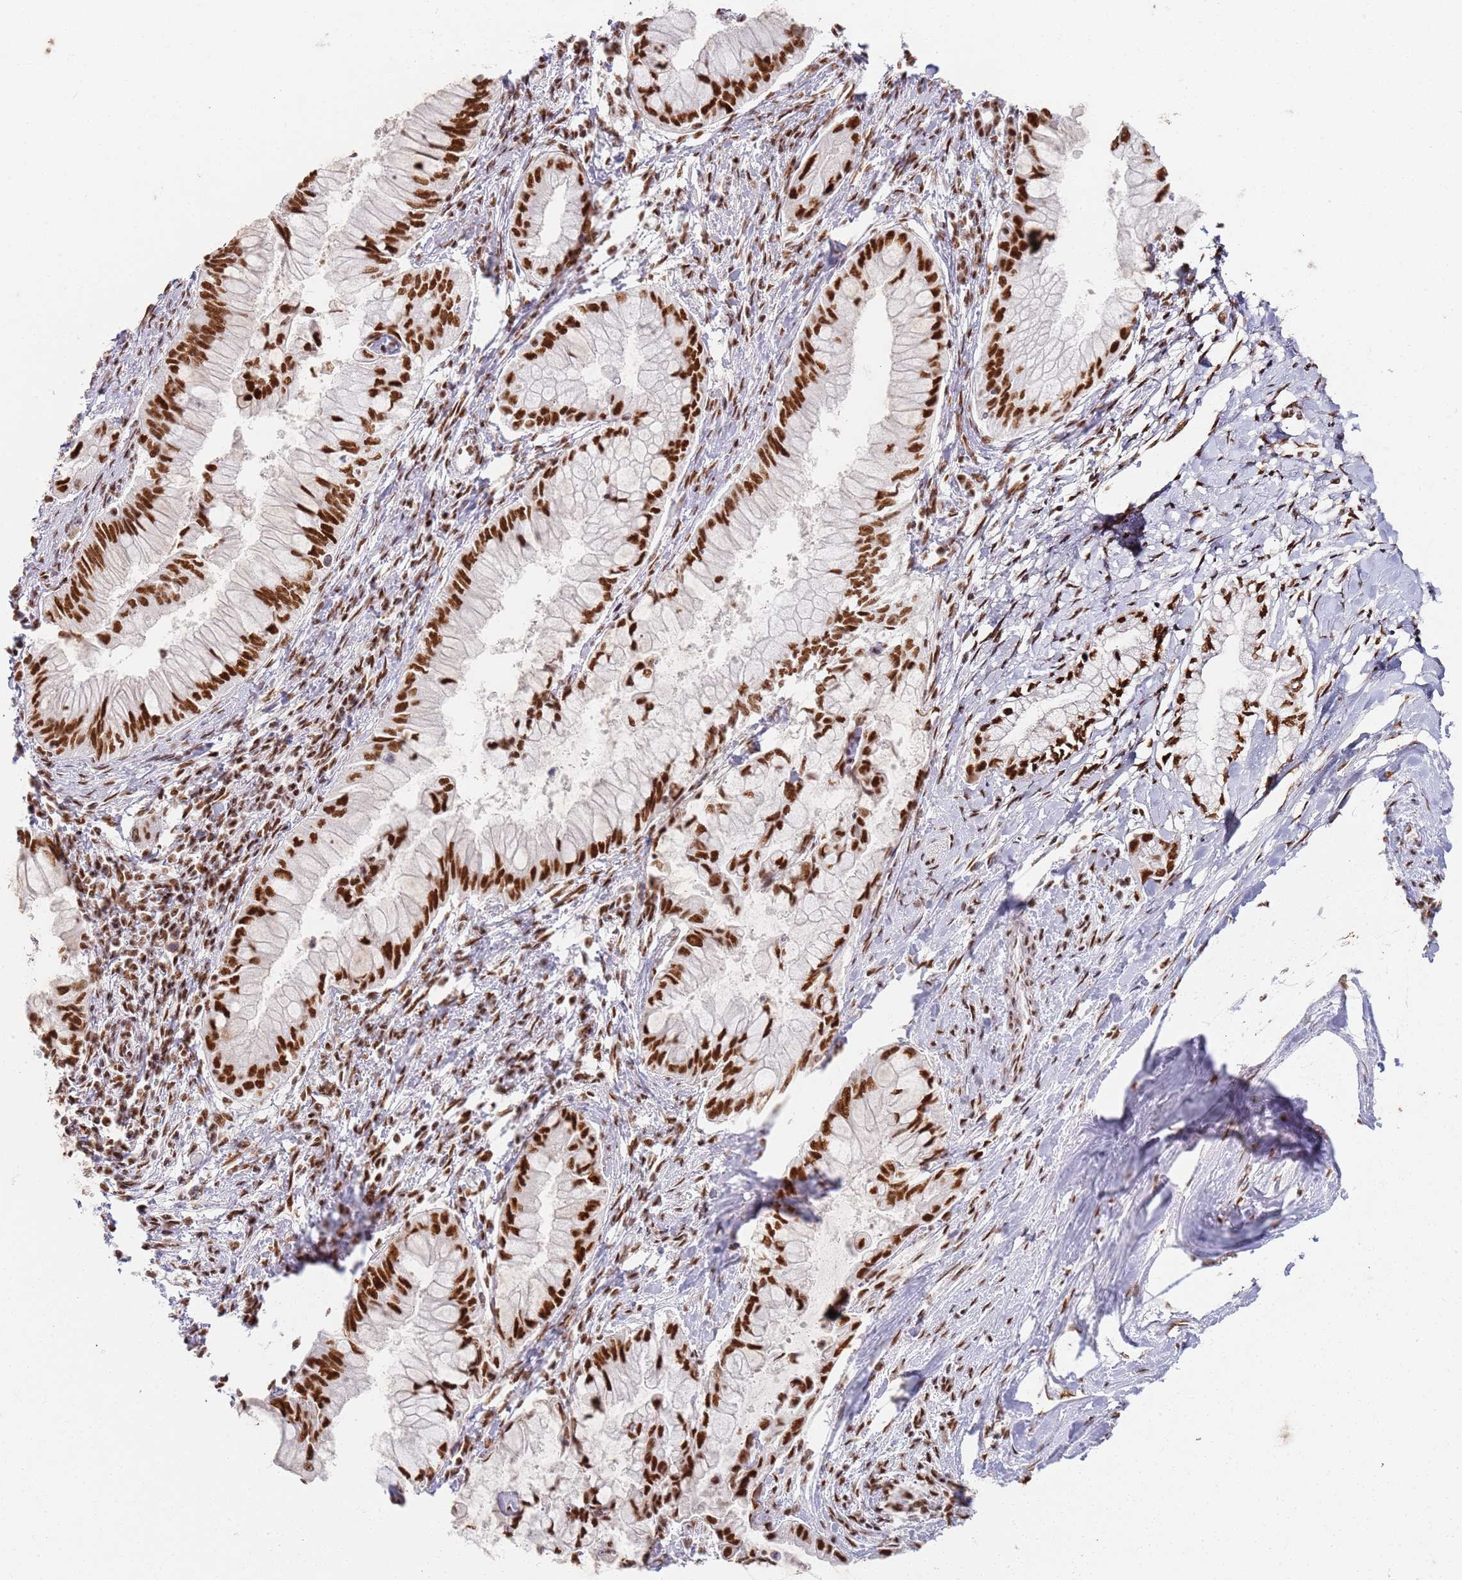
{"staining": {"intensity": "strong", "quantity": ">75%", "location": "nuclear"}, "tissue": "pancreatic cancer", "cell_type": "Tumor cells", "image_type": "cancer", "snomed": [{"axis": "morphology", "description": "Adenocarcinoma, NOS"}, {"axis": "topography", "description": "Pancreas"}], "caption": "This histopathology image shows pancreatic cancer stained with immunohistochemistry to label a protein in brown. The nuclear of tumor cells show strong positivity for the protein. Nuclei are counter-stained blue.", "gene": "AKAP8L", "patient": {"sex": "male", "age": 48}}